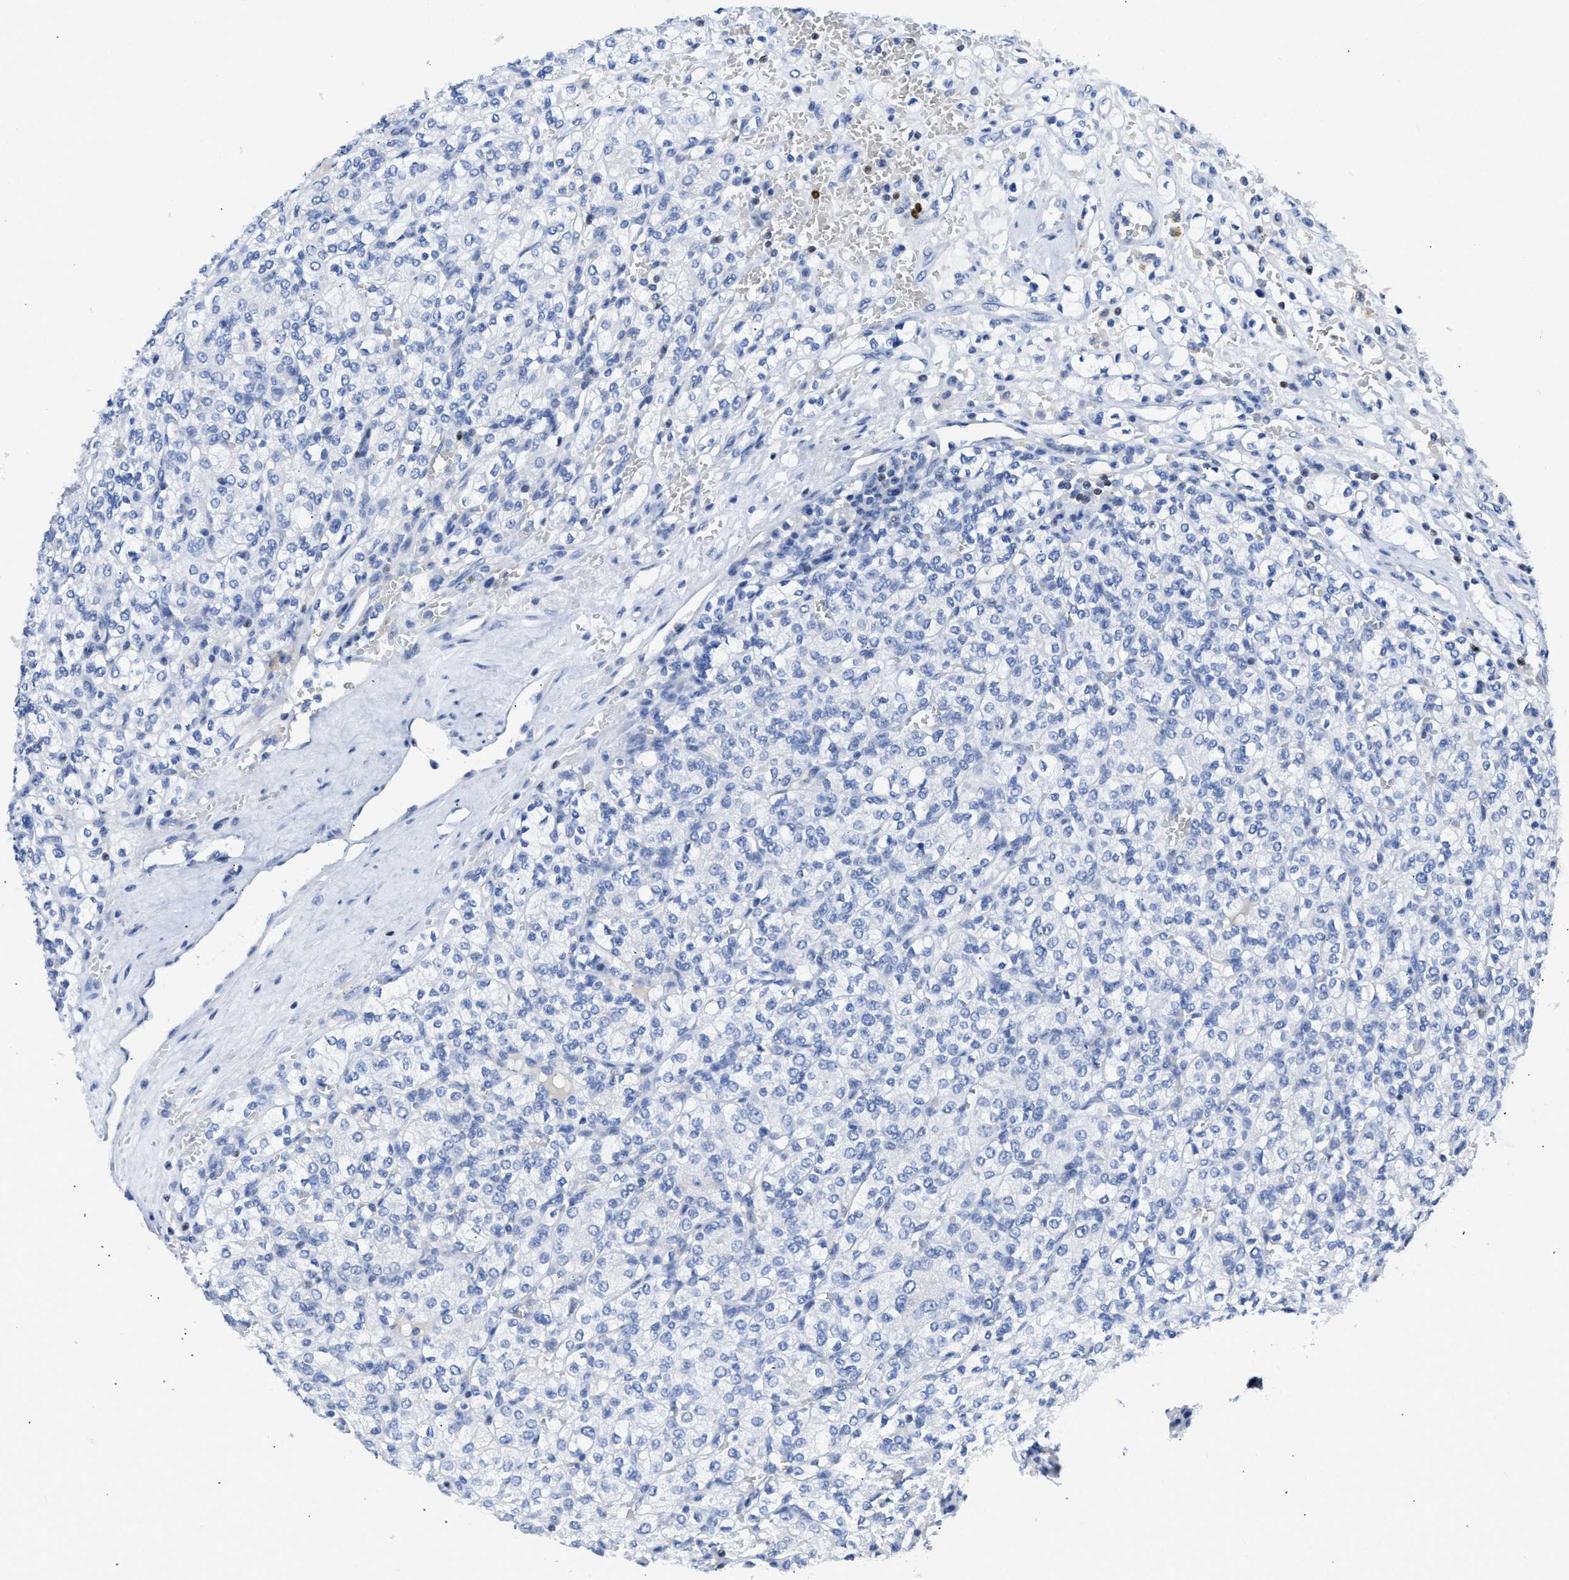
{"staining": {"intensity": "negative", "quantity": "none", "location": "none"}, "tissue": "renal cancer", "cell_type": "Tumor cells", "image_type": "cancer", "snomed": [{"axis": "morphology", "description": "Adenocarcinoma, NOS"}, {"axis": "topography", "description": "Kidney"}], "caption": "Image shows no protein expression in tumor cells of renal cancer (adenocarcinoma) tissue.", "gene": "TCF7", "patient": {"sex": "male", "age": 77}}